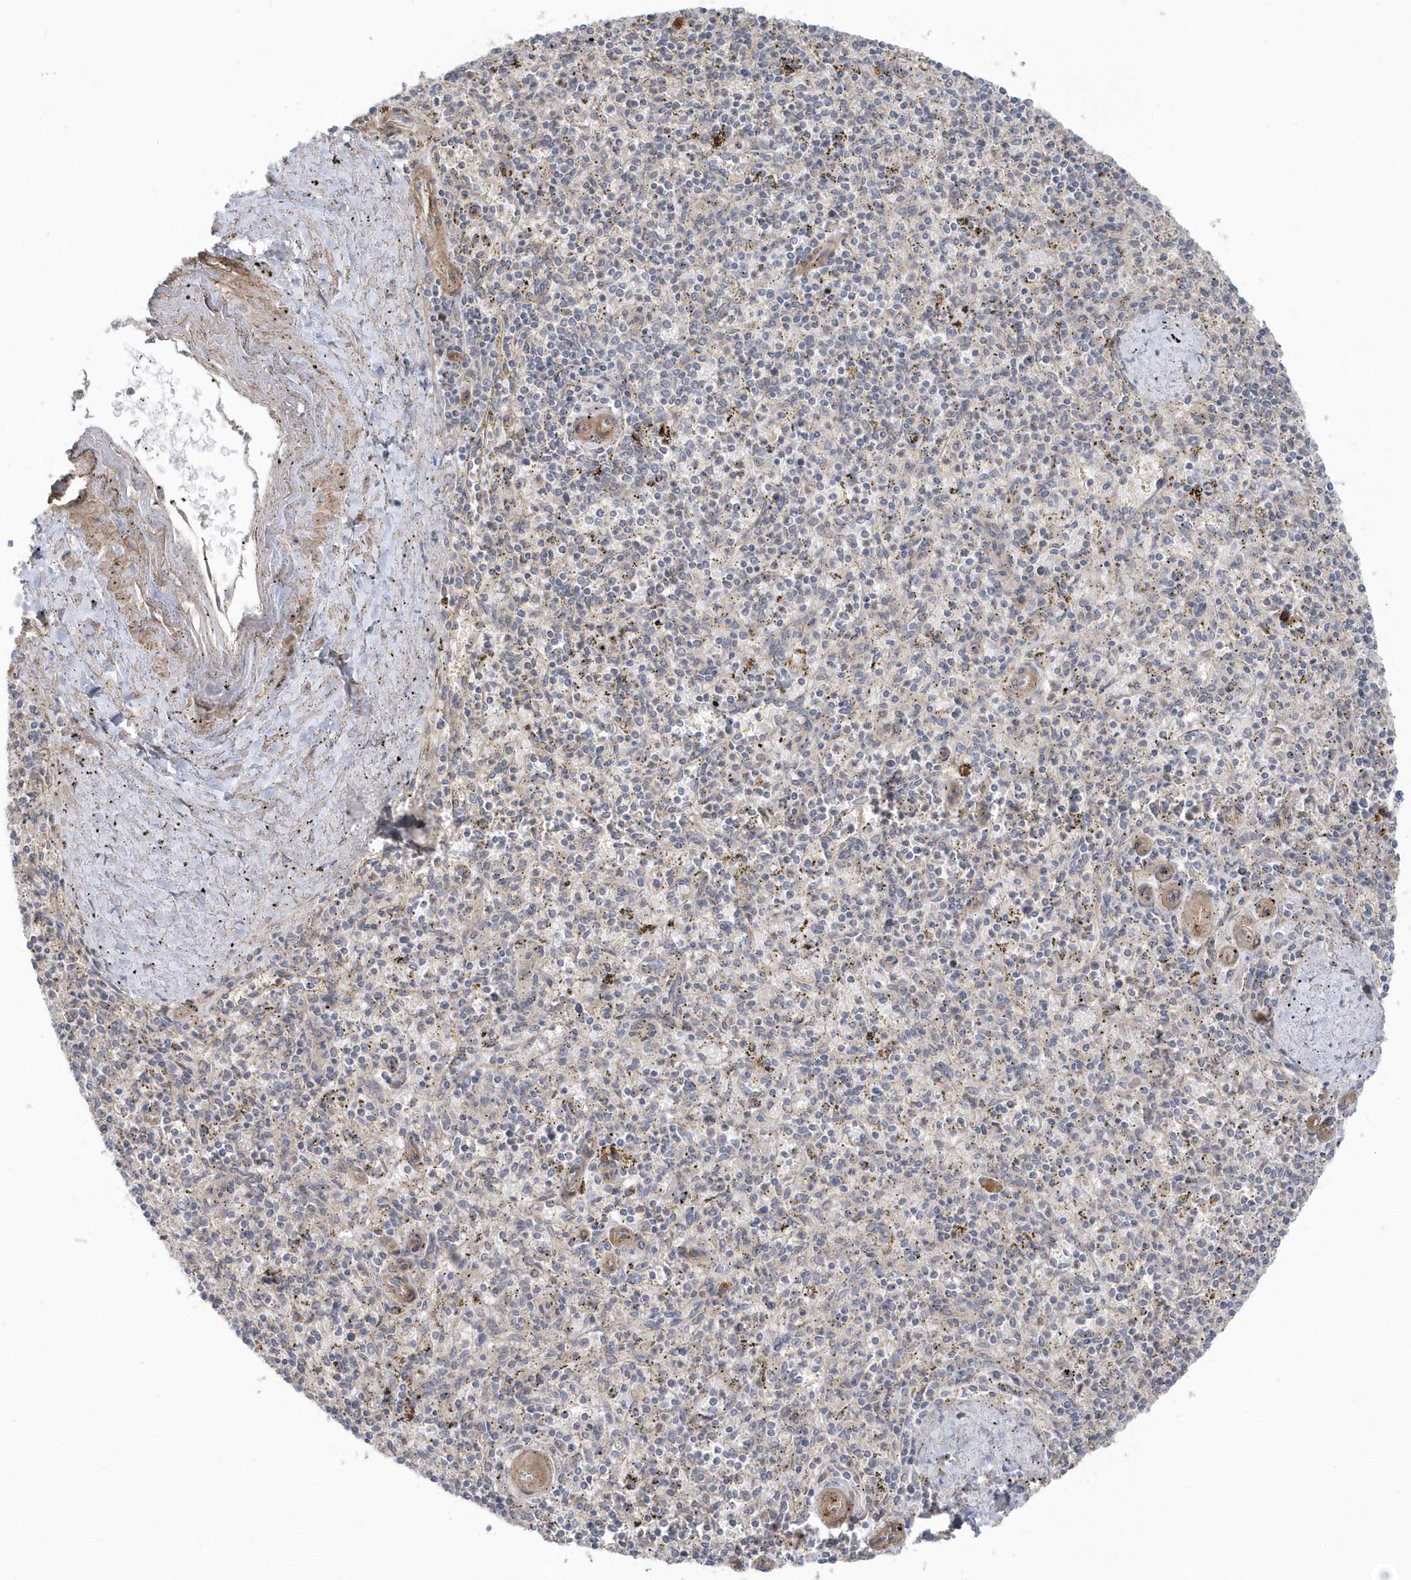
{"staining": {"intensity": "negative", "quantity": "none", "location": "none"}, "tissue": "spleen", "cell_type": "Cells in red pulp", "image_type": "normal", "snomed": [{"axis": "morphology", "description": "Normal tissue, NOS"}, {"axis": "topography", "description": "Spleen"}], "caption": "A photomicrograph of human spleen is negative for staining in cells in red pulp.", "gene": "ACTR1A", "patient": {"sex": "male", "age": 72}}